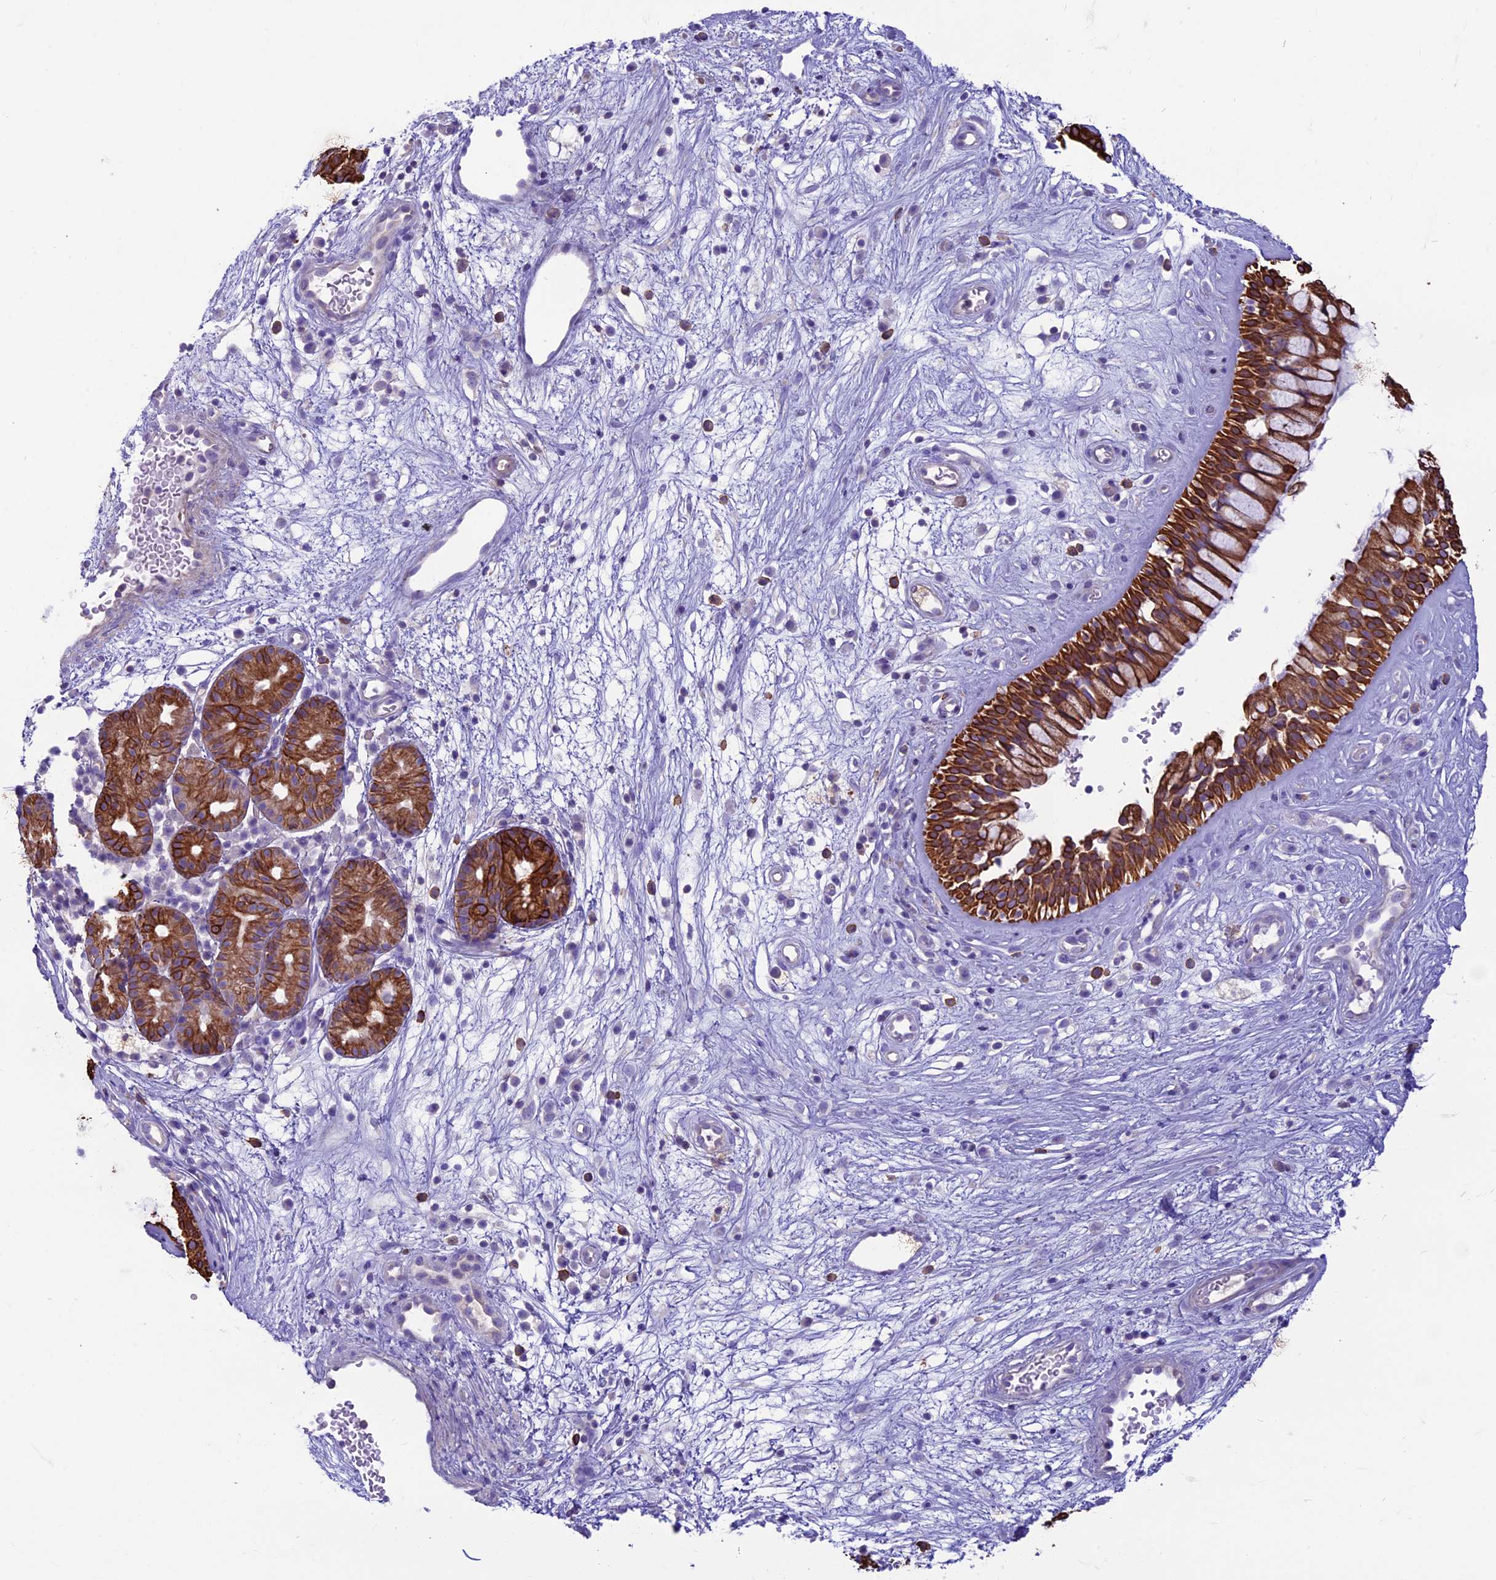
{"staining": {"intensity": "strong", "quantity": ">75%", "location": "cytoplasmic/membranous"}, "tissue": "nasopharynx", "cell_type": "Respiratory epithelial cells", "image_type": "normal", "snomed": [{"axis": "morphology", "description": "Normal tissue, NOS"}, {"axis": "topography", "description": "Nasopharynx"}], "caption": "Immunohistochemical staining of normal nasopharynx demonstrates high levels of strong cytoplasmic/membranous staining in about >75% of respiratory epithelial cells. The staining was performed using DAB (3,3'-diaminobenzidine) to visualize the protein expression in brown, while the nuclei were stained in blue with hematoxylin (Magnification: 20x).", "gene": "CDAN1", "patient": {"sex": "male", "age": 32}}